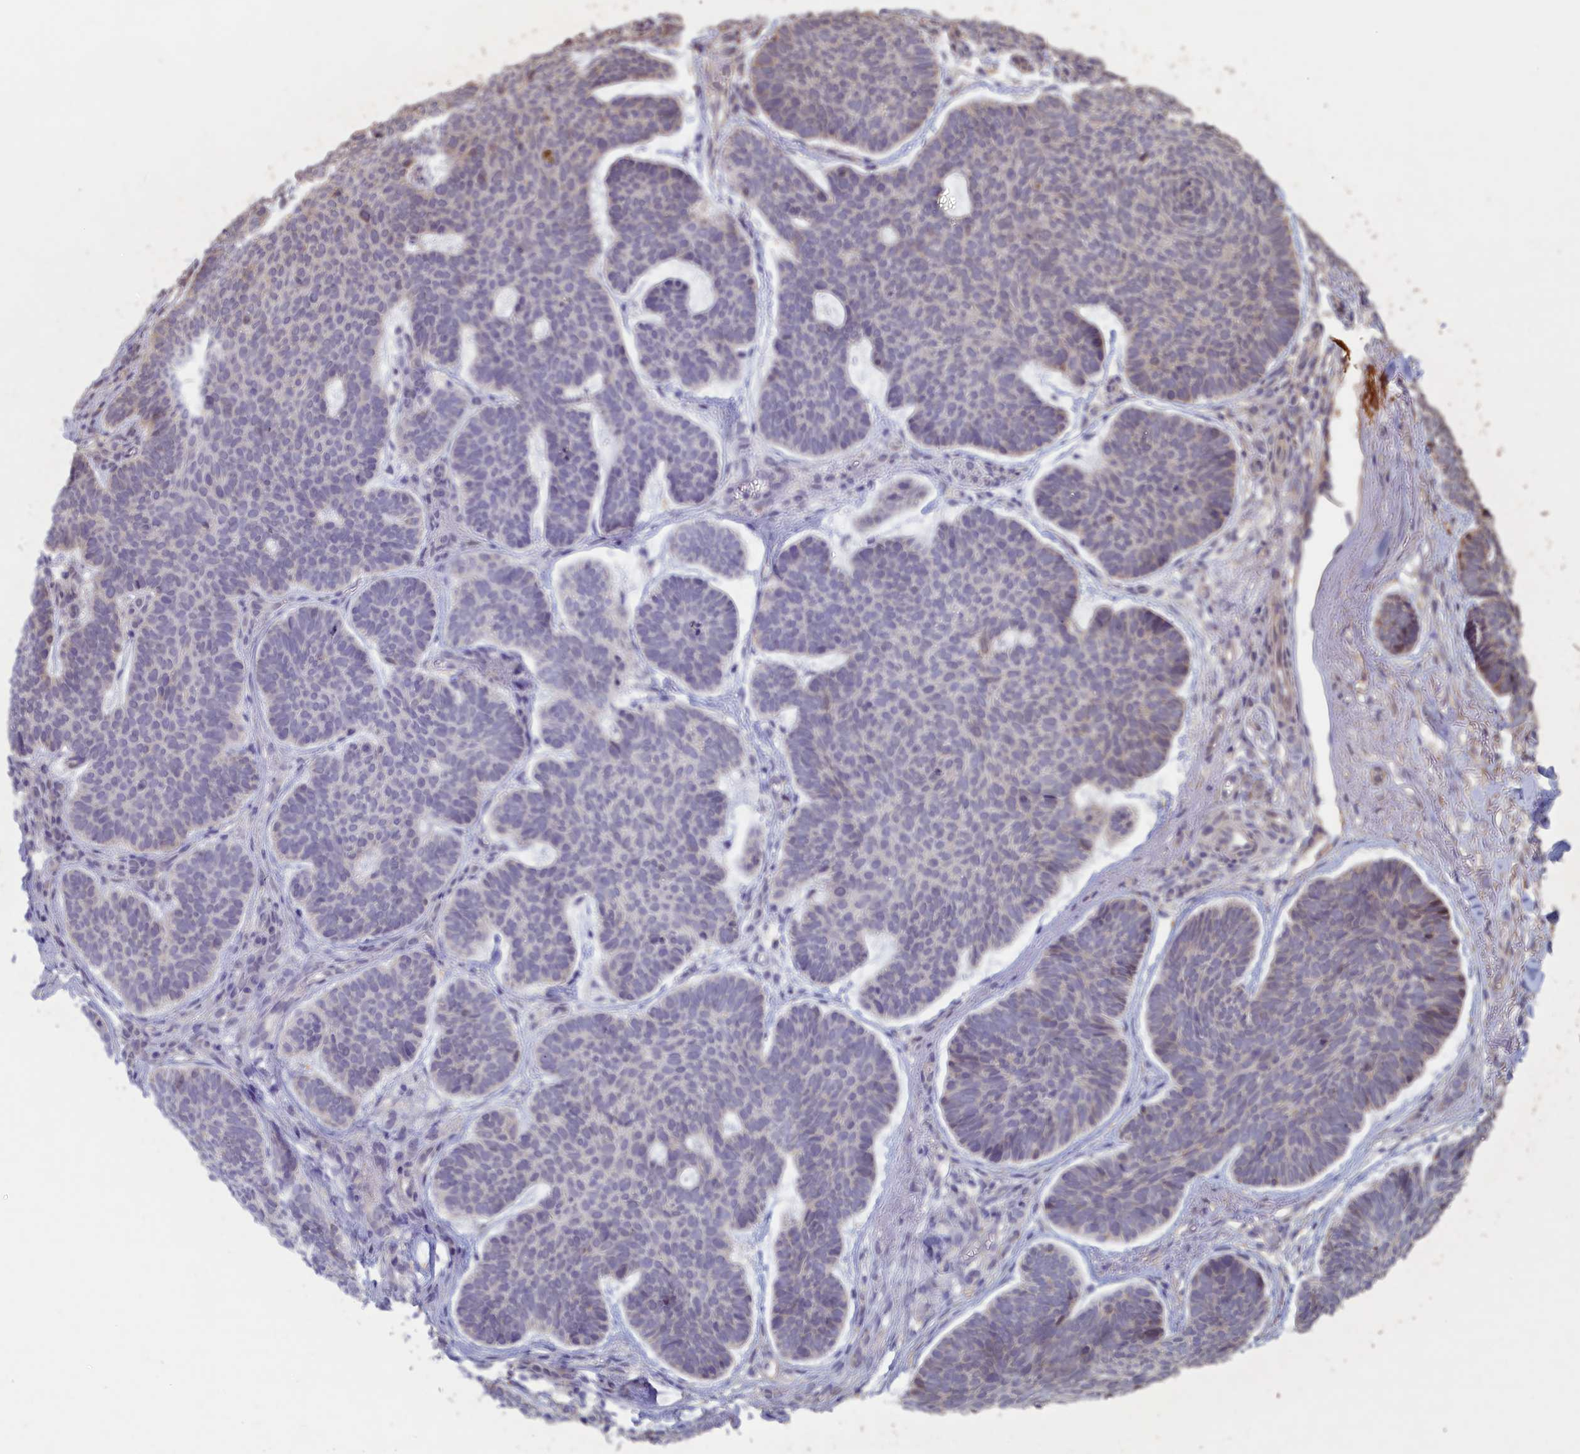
{"staining": {"intensity": "negative", "quantity": "none", "location": "none"}, "tissue": "skin cancer", "cell_type": "Tumor cells", "image_type": "cancer", "snomed": [{"axis": "morphology", "description": "Basal cell carcinoma"}, {"axis": "topography", "description": "Skin"}], "caption": "IHC photomicrograph of neoplastic tissue: basal cell carcinoma (skin) stained with DAB (3,3'-diaminobenzidine) demonstrates no significant protein positivity in tumor cells.", "gene": "STX16", "patient": {"sex": "female", "age": 74}}